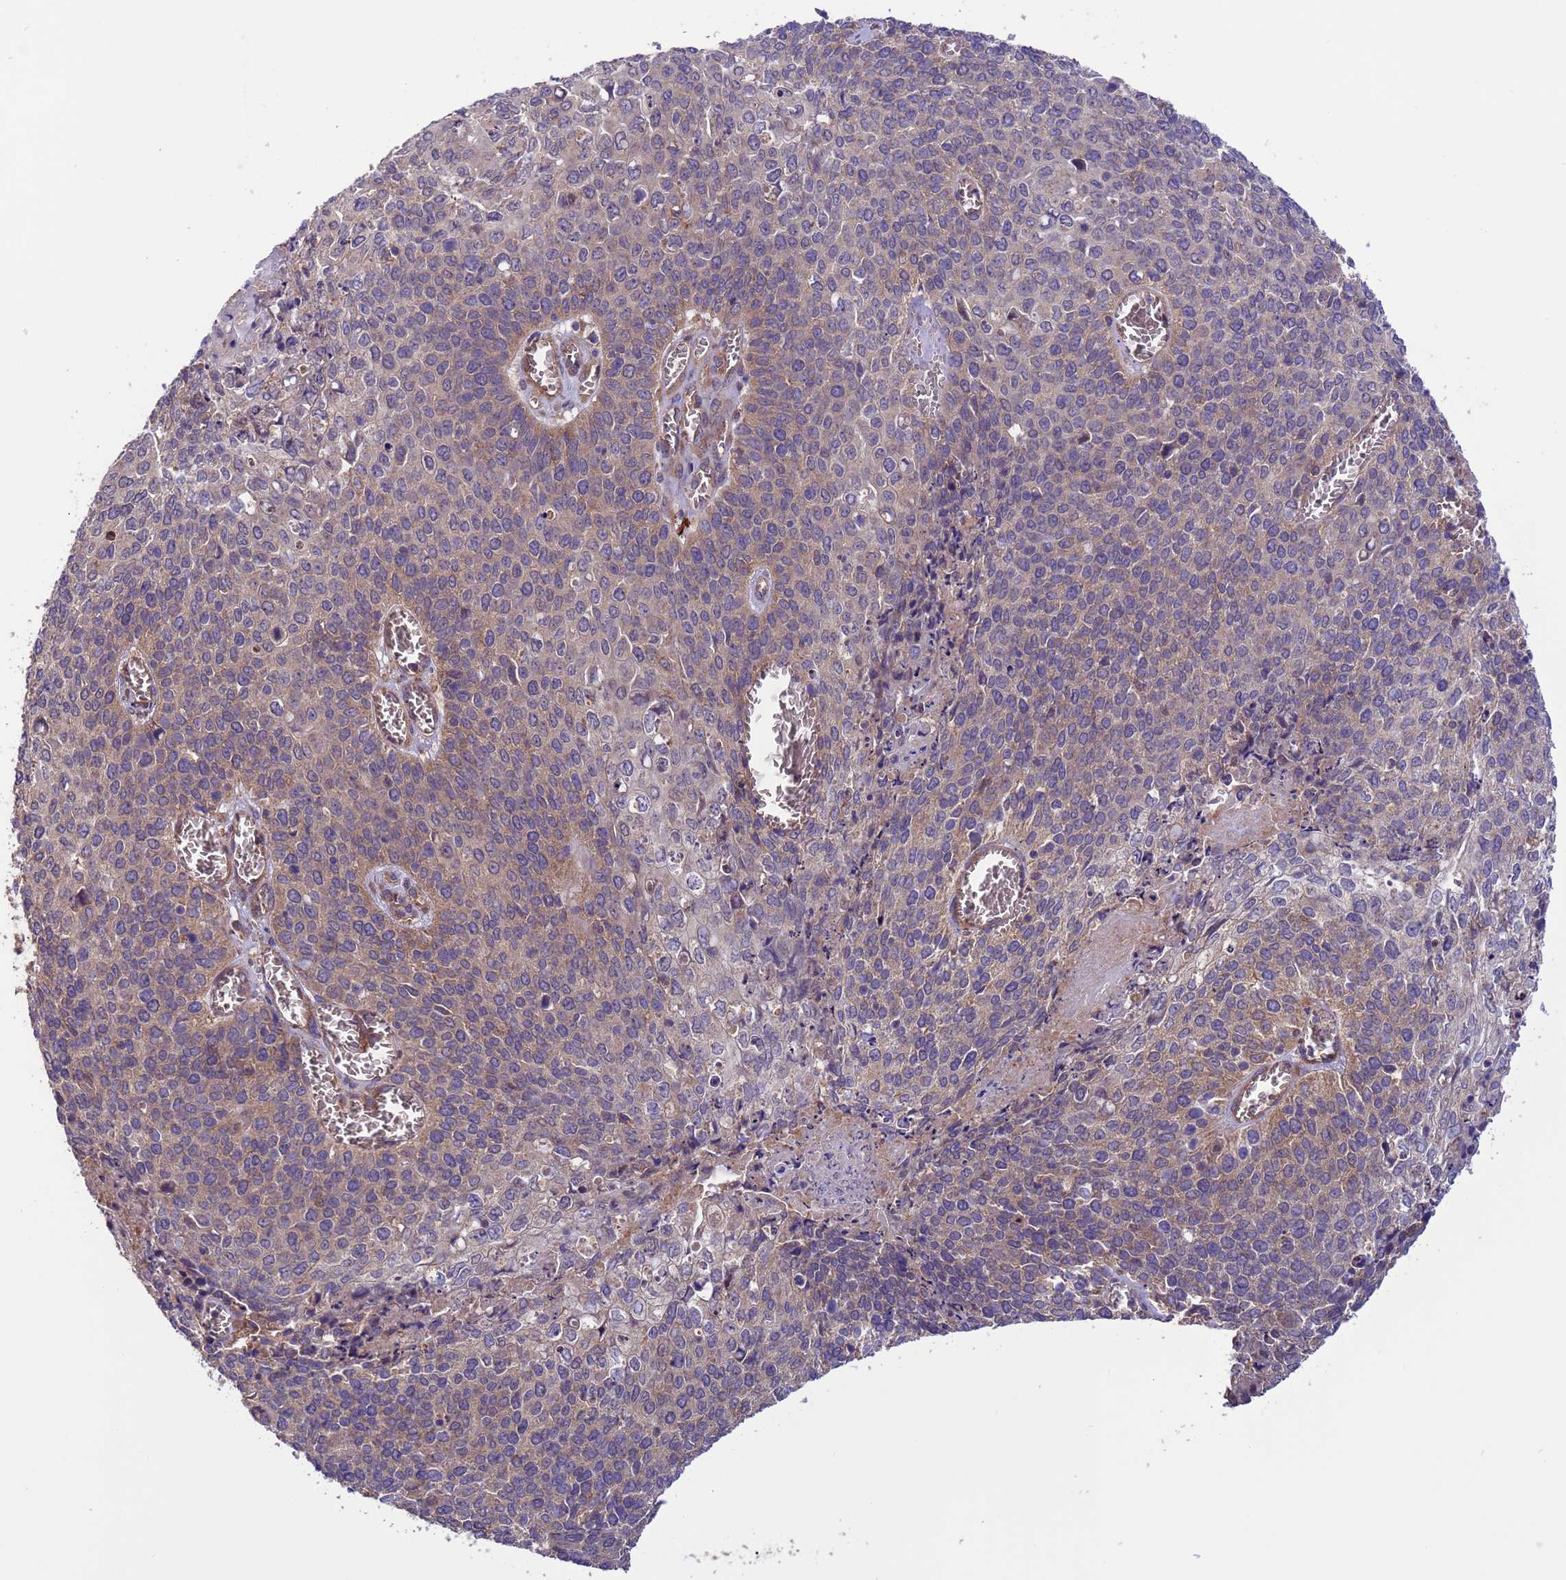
{"staining": {"intensity": "weak", "quantity": "25%-75%", "location": "cytoplasmic/membranous"}, "tissue": "cervical cancer", "cell_type": "Tumor cells", "image_type": "cancer", "snomed": [{"axis": "morphology", "description": "Squamous cell carcinoma, NOS"}, {"axis": "topography", "description": "Cervix"}], "caption": "Immunohistochemistry photomicrograph of cervical squamous cell carcinoma stained for a protein (brown), which demonstrates low levels of weak cytoplasmic/membranous staining in approximately 25%-75% of tumor cells.", "gene": "ARHGAP12", "patient": {"sex": "female", "age": 39}}